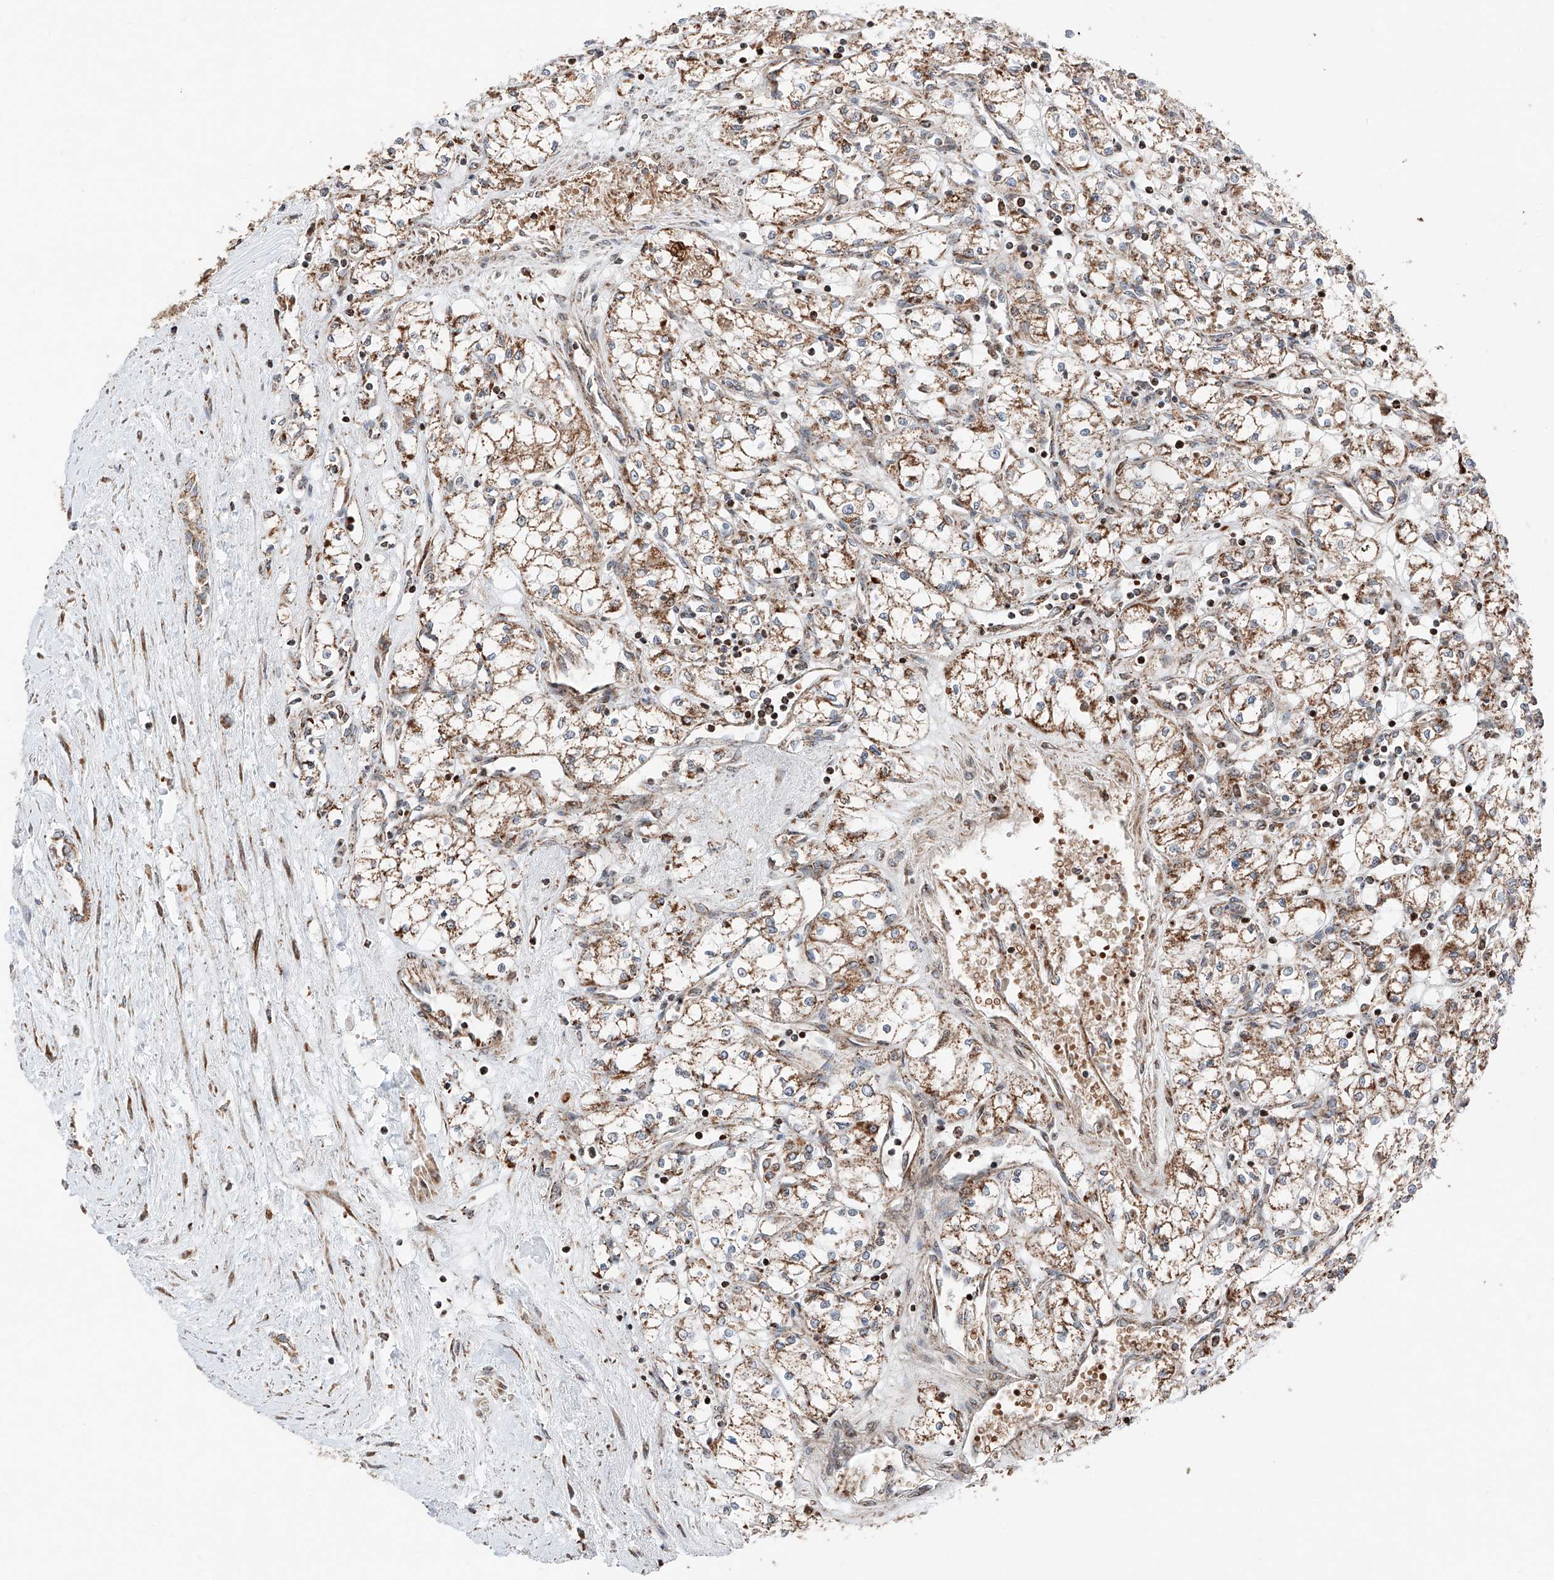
{"staining": {"intensity": "moderate", "quantity": ">75%", "location": "cytoplasmic/membranous"}, "tissue": "renal cancer", "cell_type": "Tumor cells", "image_type": "cancer", "snomed": [{"axis": "morphology", "description": "Adenocarcinoma, NOS"}, {"axis": "topography", "description": "Kidney"}], "caption": "A brown stain highlights moderate cytoplasmic/membranous expression of a protein in adenocarcinoma (renal) tumor cells.", "gene": "ZSCAN29", "patient": {"sex": "male", "age": 59}}